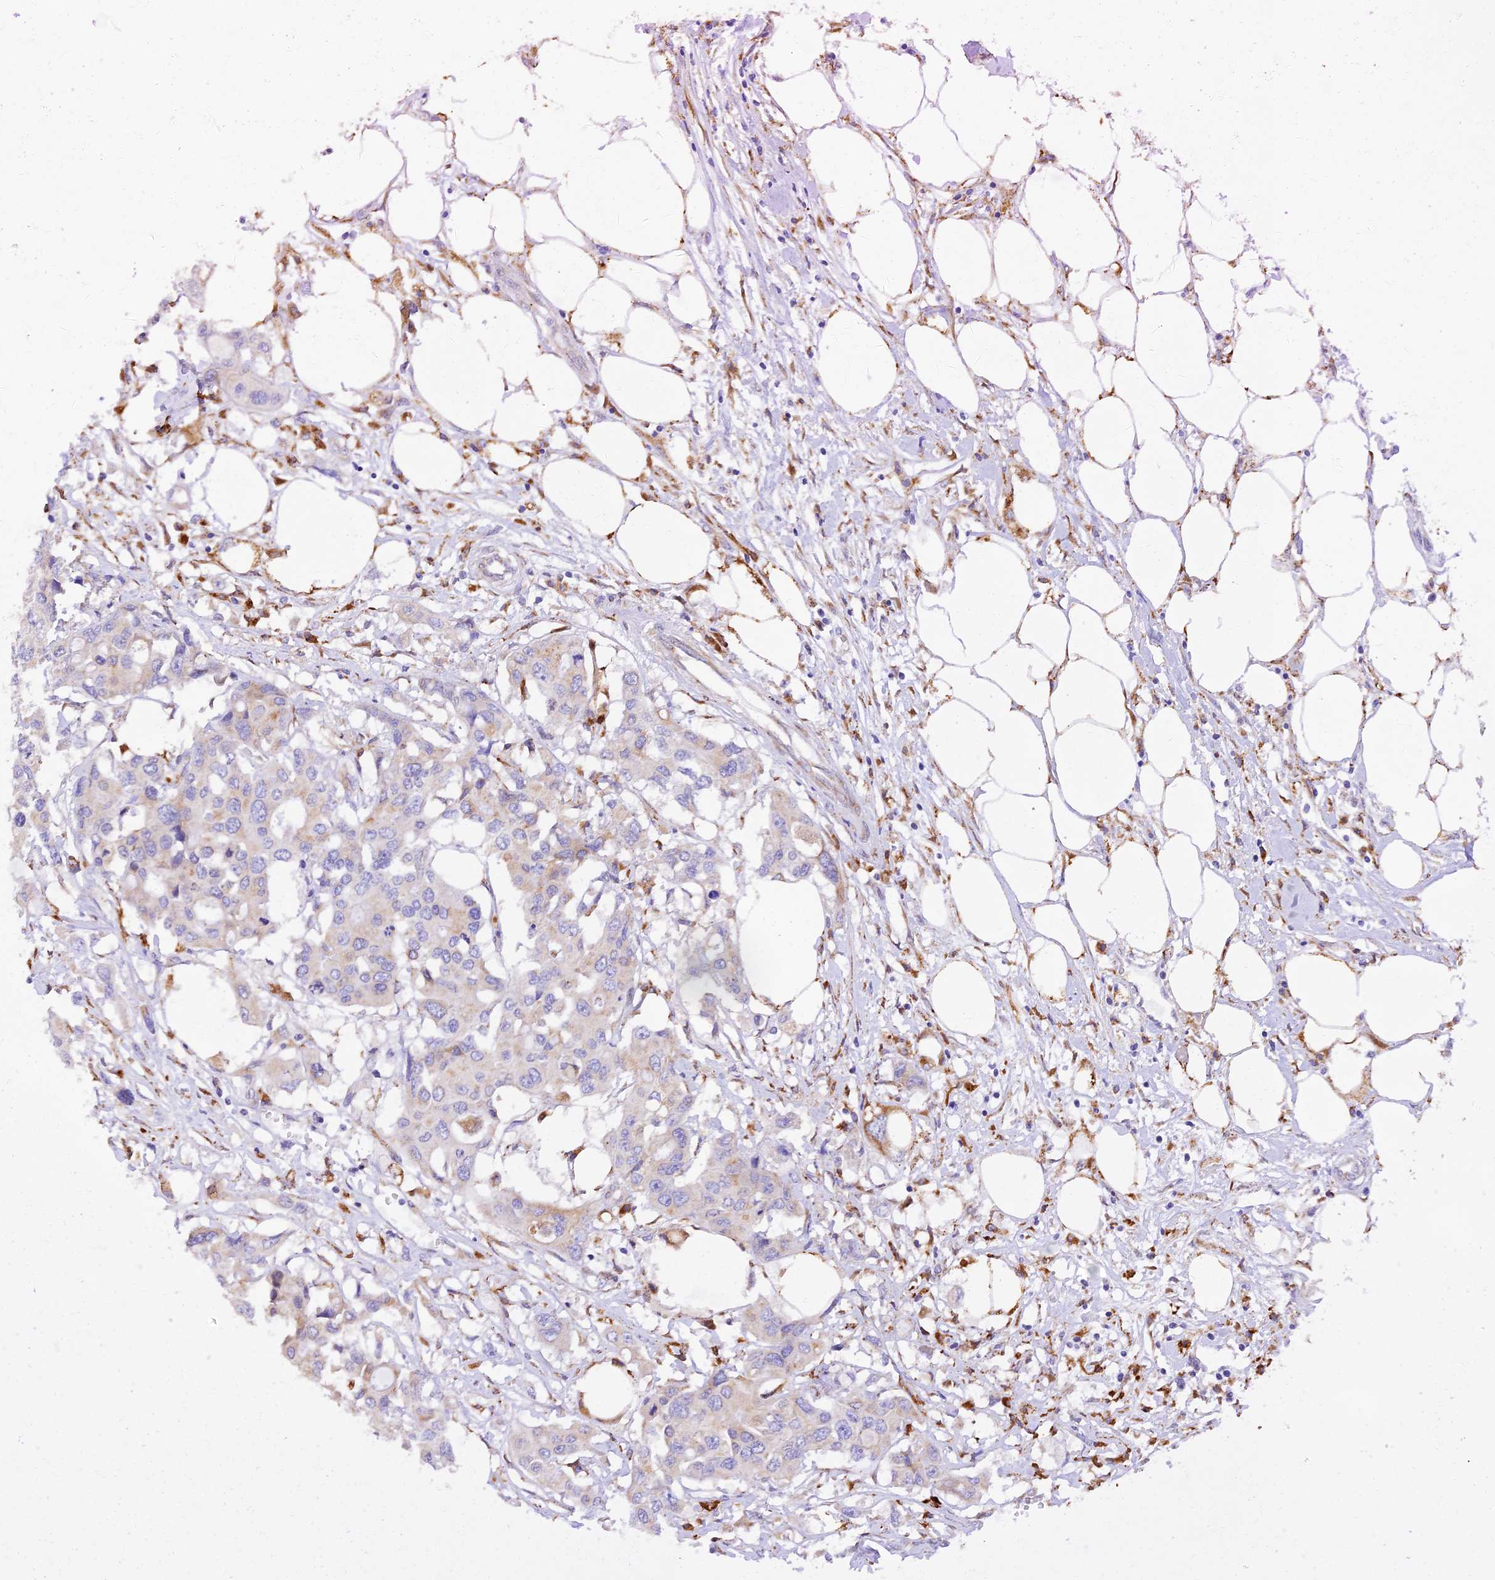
{"staining": {"intensity": "negative", "quantity": "none", "location": "none"}, "tissue": "colorectal cancer", "cell_type": "Tumor cells", "image_type": "cancer", "snomed": [{"axis": "morphology", "description": "Adenocarcinoma, NOS"}, {"axis": "topography", "description": "Colon"}], "caption": "Immunohistochemistry of human colorectal cancer (adenocarcinoma) exhibits no expression in tumor cells. (DAB IHC visualized using brightfield microscopy, high magnification).", "gene": "VKORC1", "patient": {"sex": "male", "age": 77}}